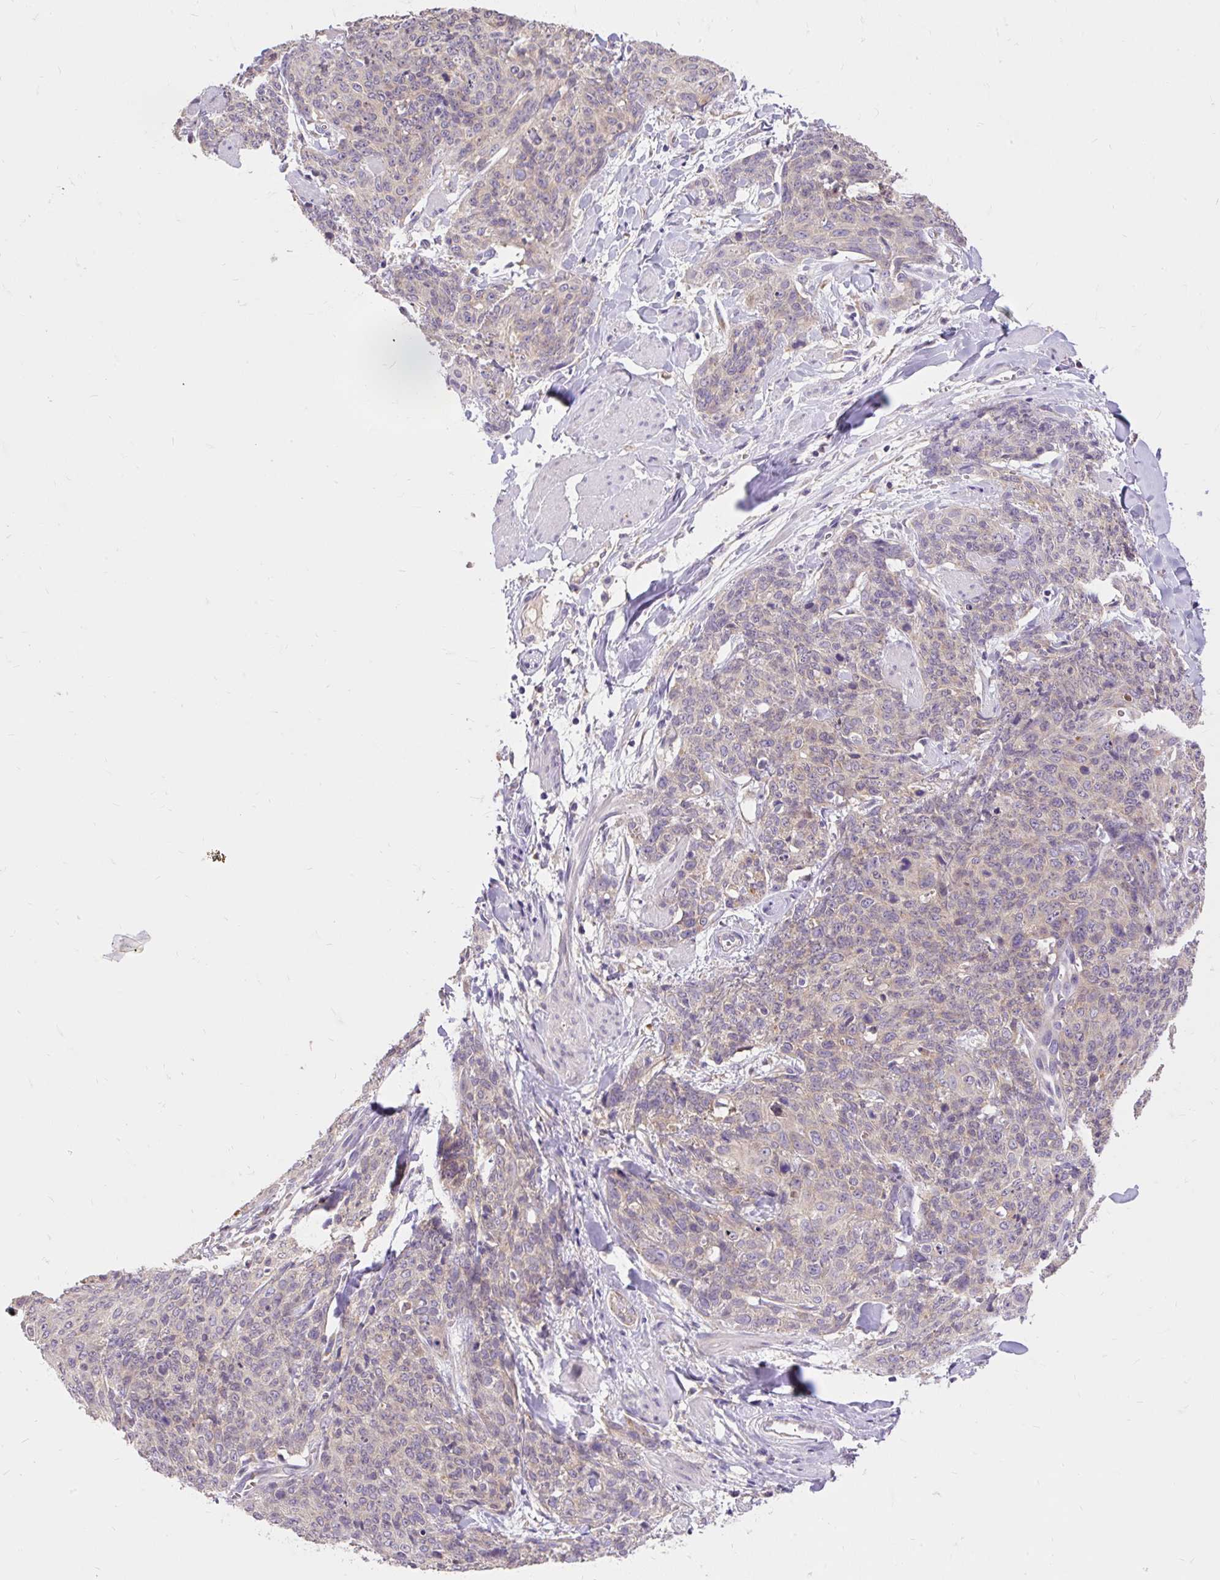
{"staining": {"intensity": "negative", "quantity": "none", "location": "none"}, "tissue": "skin cancer", "cell_type": "Tumor cells", "image_type": "cancer", "snomed": [{"axis": "morphology", "description": "Squamous cell carcinoma, NOS"}, {"axis": "topography", "description": "Skin"}, {"axis": "topography", "description": "Vulva"}], "caption": "This is an IHC histopathology image of human skin cancer (squamous cell carcinoma). There is no positivity in tumor cells.", "gene": "SEC63", "patient": {"sex": "female", "age": 85}}